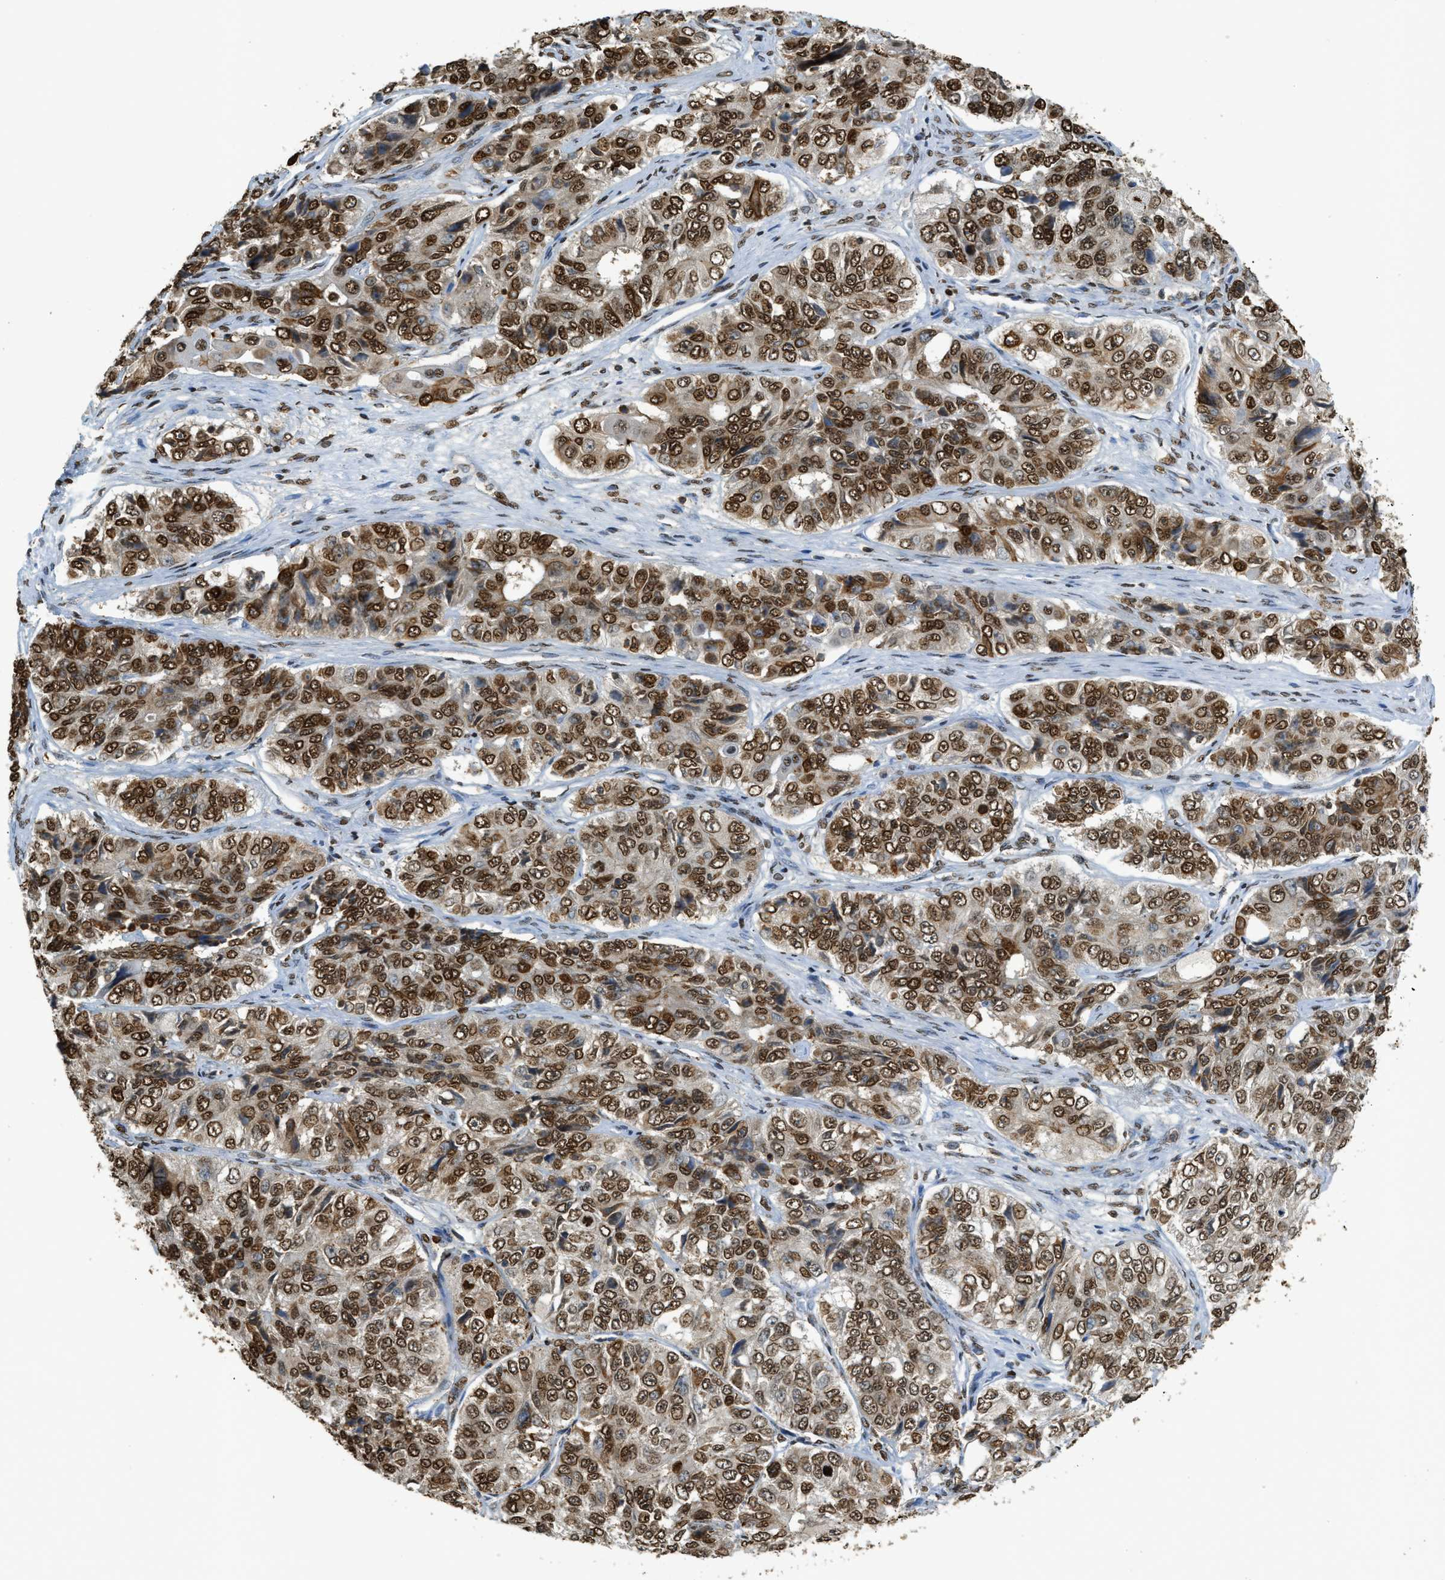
{"staining": {"intensity": "strong", "quantity": ">75%", "location": "nuclear"}, "tissue": "ovarian cancer", "cell_type": "Tumor cells", "image_type": "cancer", "snomed": [{"axis": "morphology", "description": "Carcinoma, endometroid"}, {"axis": "topography", "description": "Ovary"}], "caption": "Human endometroid carcinoma (ovarian) stained with a brown dye exhibits strong nuclear positive expression in approximately >75% of tumor cells.", "gene": "NR5A2", "patient": {"sex": "female", "age": 51}}